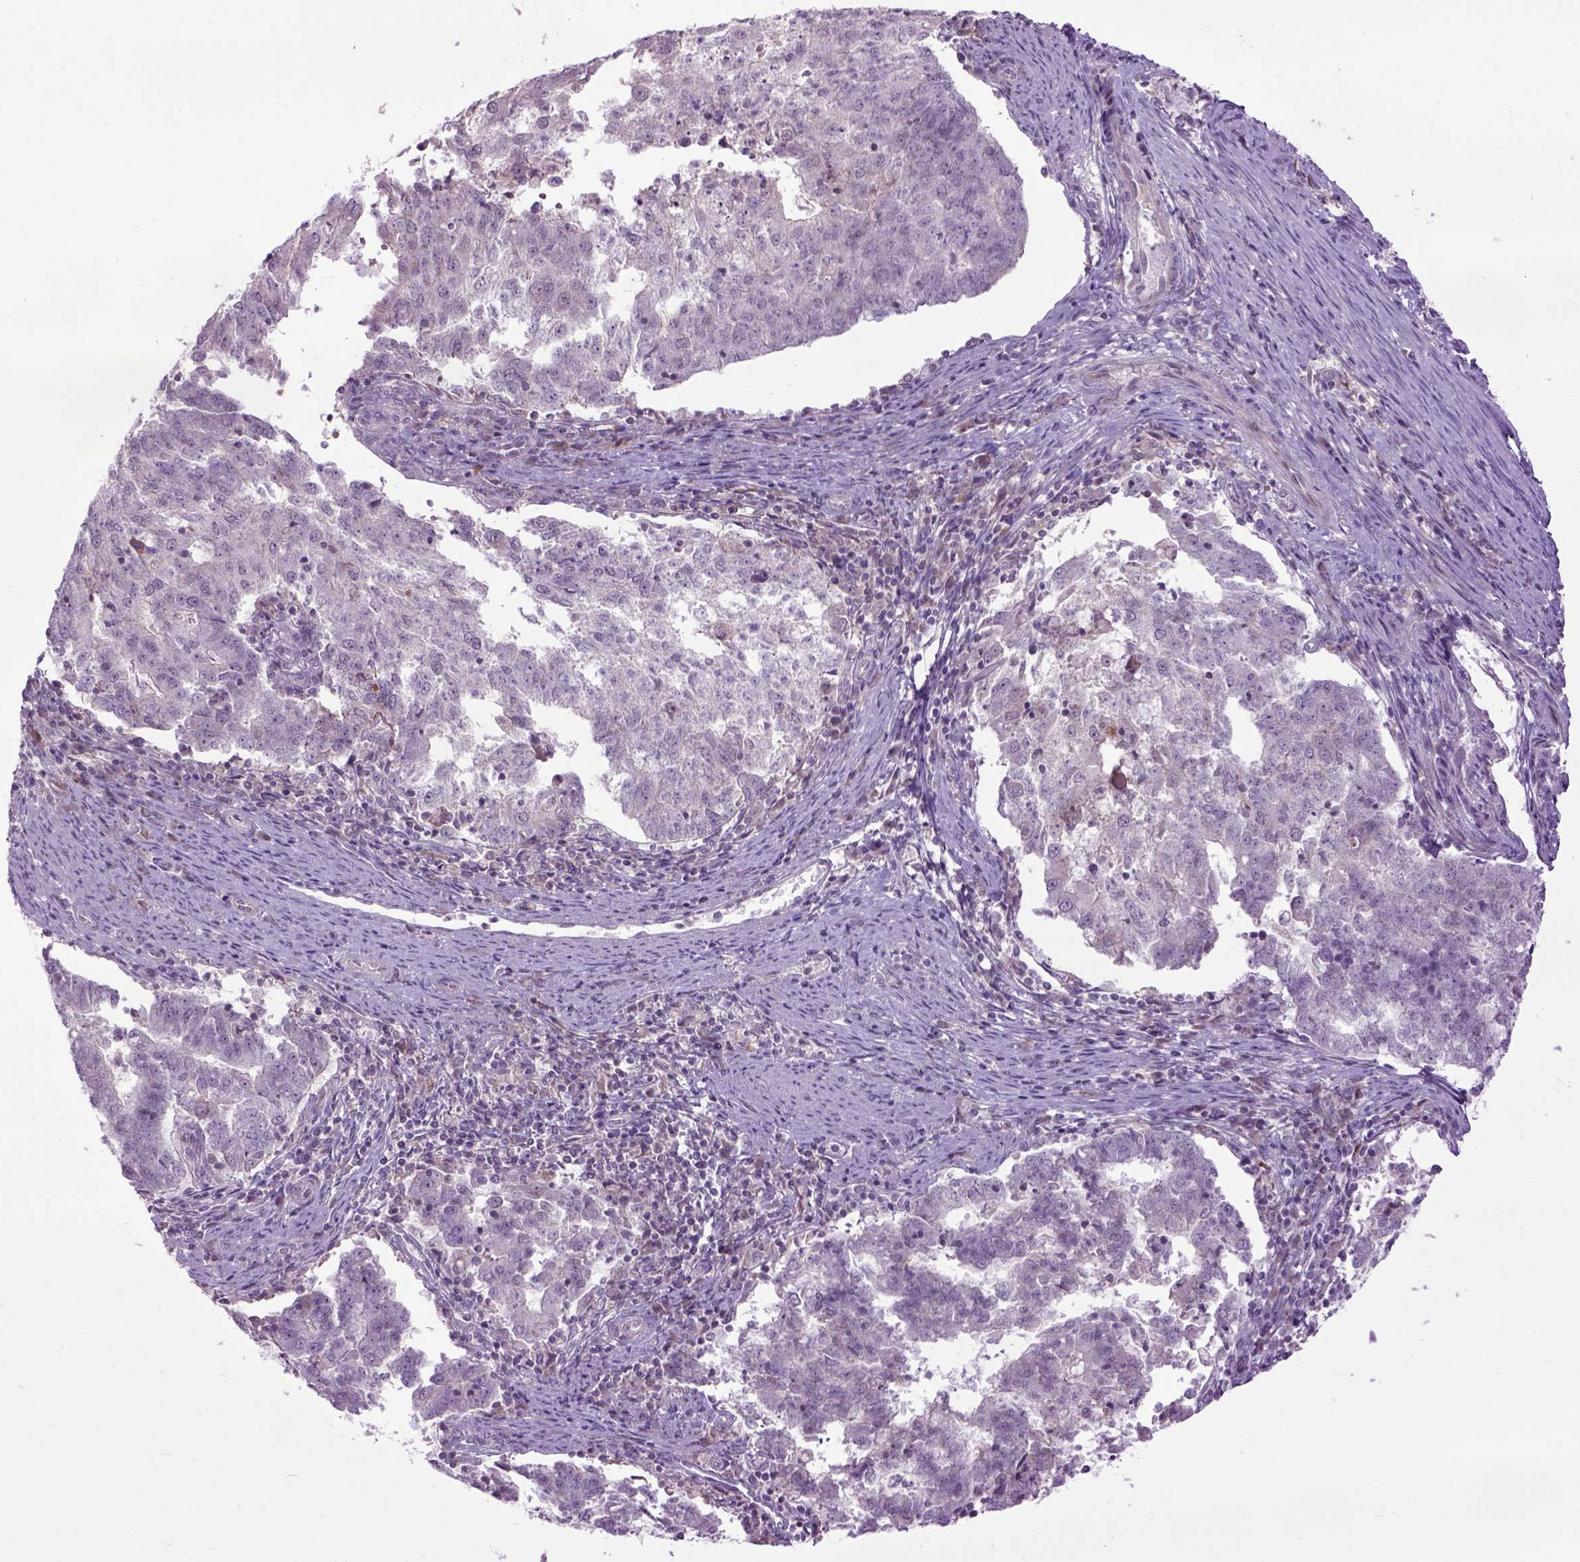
{"staining": {"intensity": "negative", "quantity": "none", "location": "none"}, "tissue": "endometrial cancer", "cell_type": "Tumor cells", "image_type": "cancer", "snomed": [{"axis": "morphology", "description": "Adenocarcinoma, NOS"}, {"axis": "topography", "description": "Endometrium"}], "caption": "Photomicrograph shows no protein positivity in tumor cells of endometrial adenocarcinoma tissue. Nuclei are stained in blue.", "gene": "EMILIN3", "patient": {"sex": "female", "age": 82}}